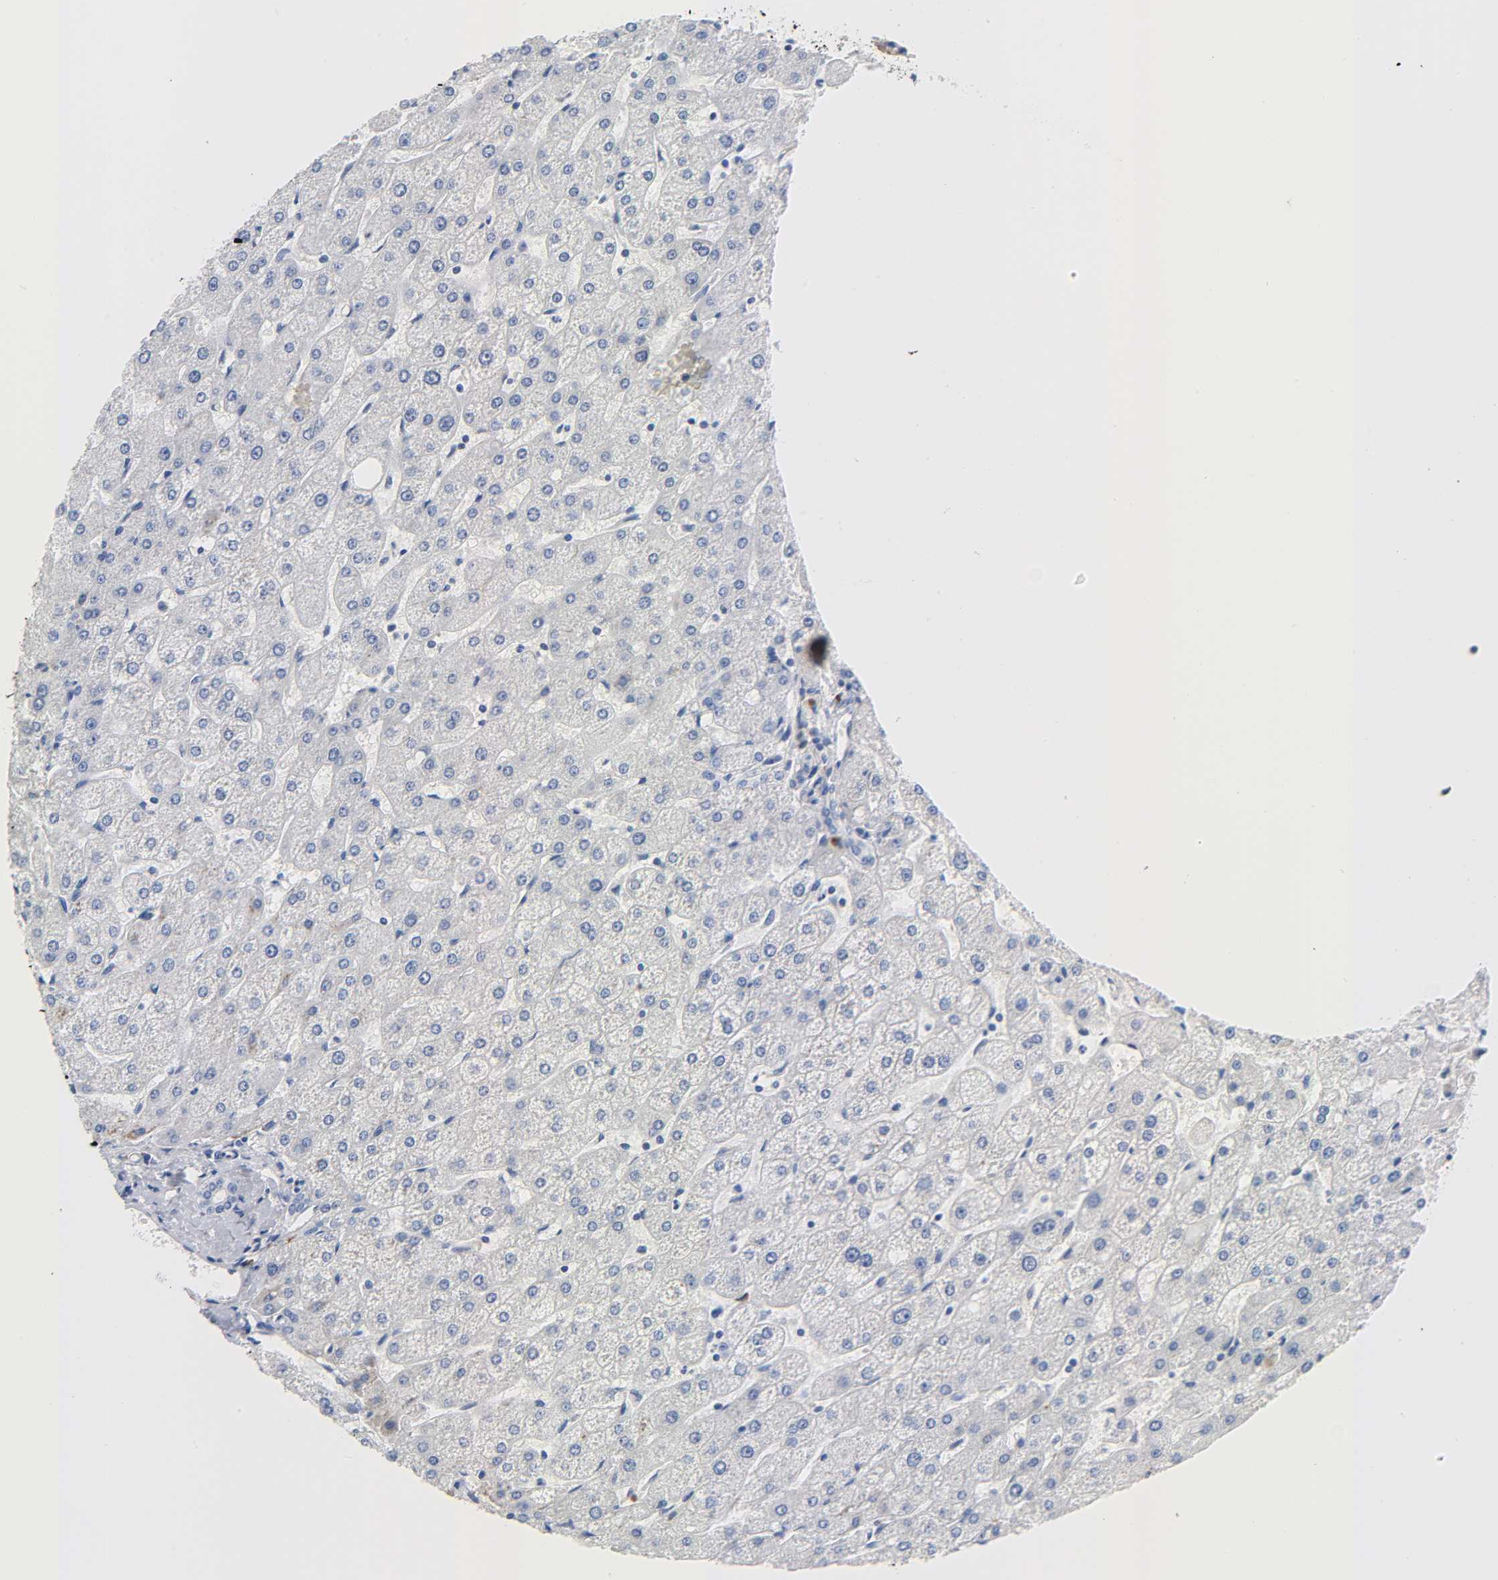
{"staining": {"intensity": "negative", "quantity": "none", "location": "none"}, "tissue": "liver", "cell_type": "Cholangiocytes", "image_type": "normal", "snomed": [{"axis": "morphology", "description": "Normal tissue, NOS"}, {"axis": "topography", "description": "Liver"}], "caption": "IHC of normal liver exhibits no expression in cholangiocytes.", "gene": "REL", "patient": {"sex": "male", "age": 67}}